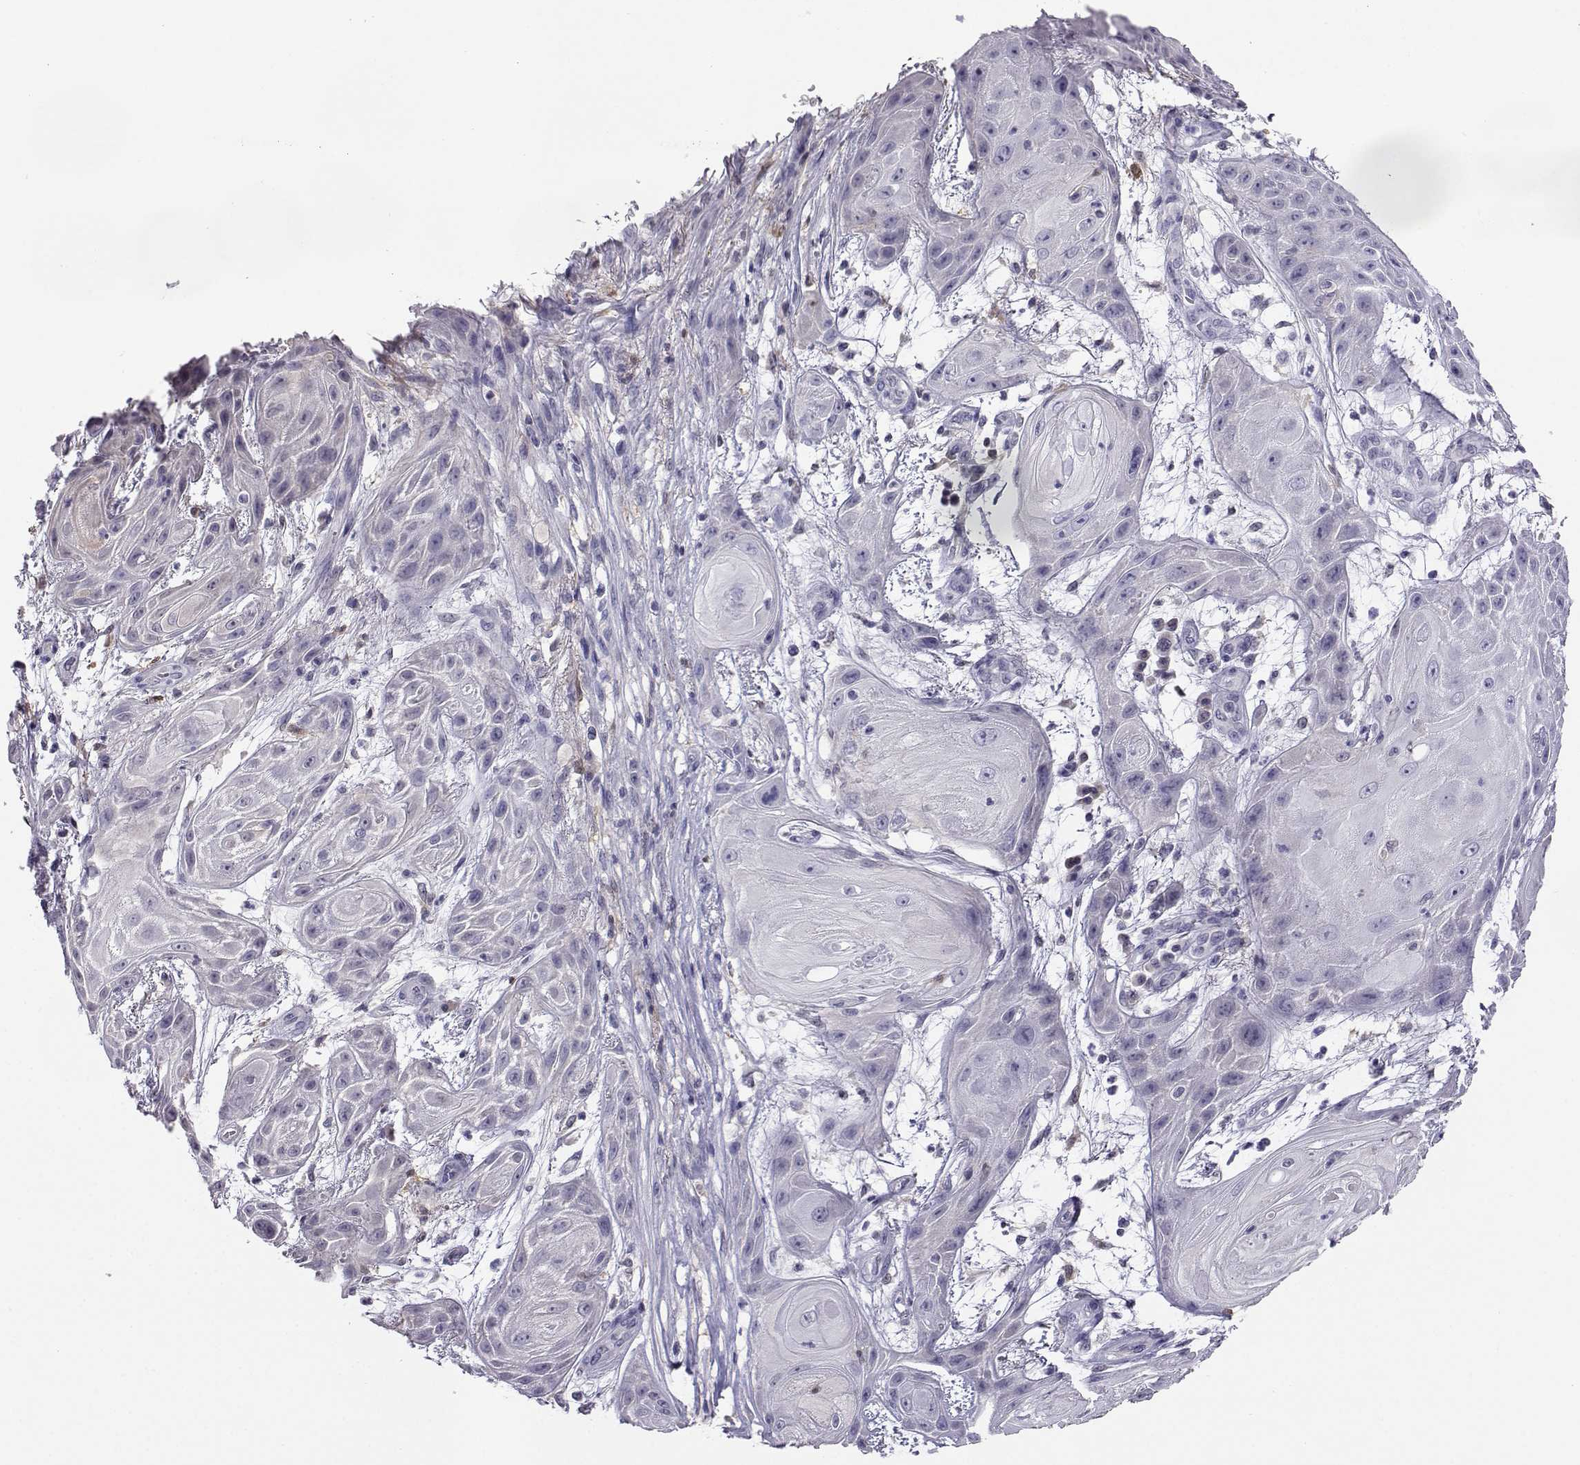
{"staining": {"intensity": "negative", "quantity": "none", "location": "none"}, "tissue": "skin cancer", "cell_type": "Tumor cells", "image_type": "cancer", "snomed": [{"axis": "morphology", "description": "Squamous cell carcinoma, NOS"}, {"axis": "topography", "description": "Skin"}], "caption": "Protein analysis of squamous cell carcinoma (skin) displays no significant expression in tumor cells.", "gene": "AKR1B1", "patient": {"sex": "male", "age": 62}}